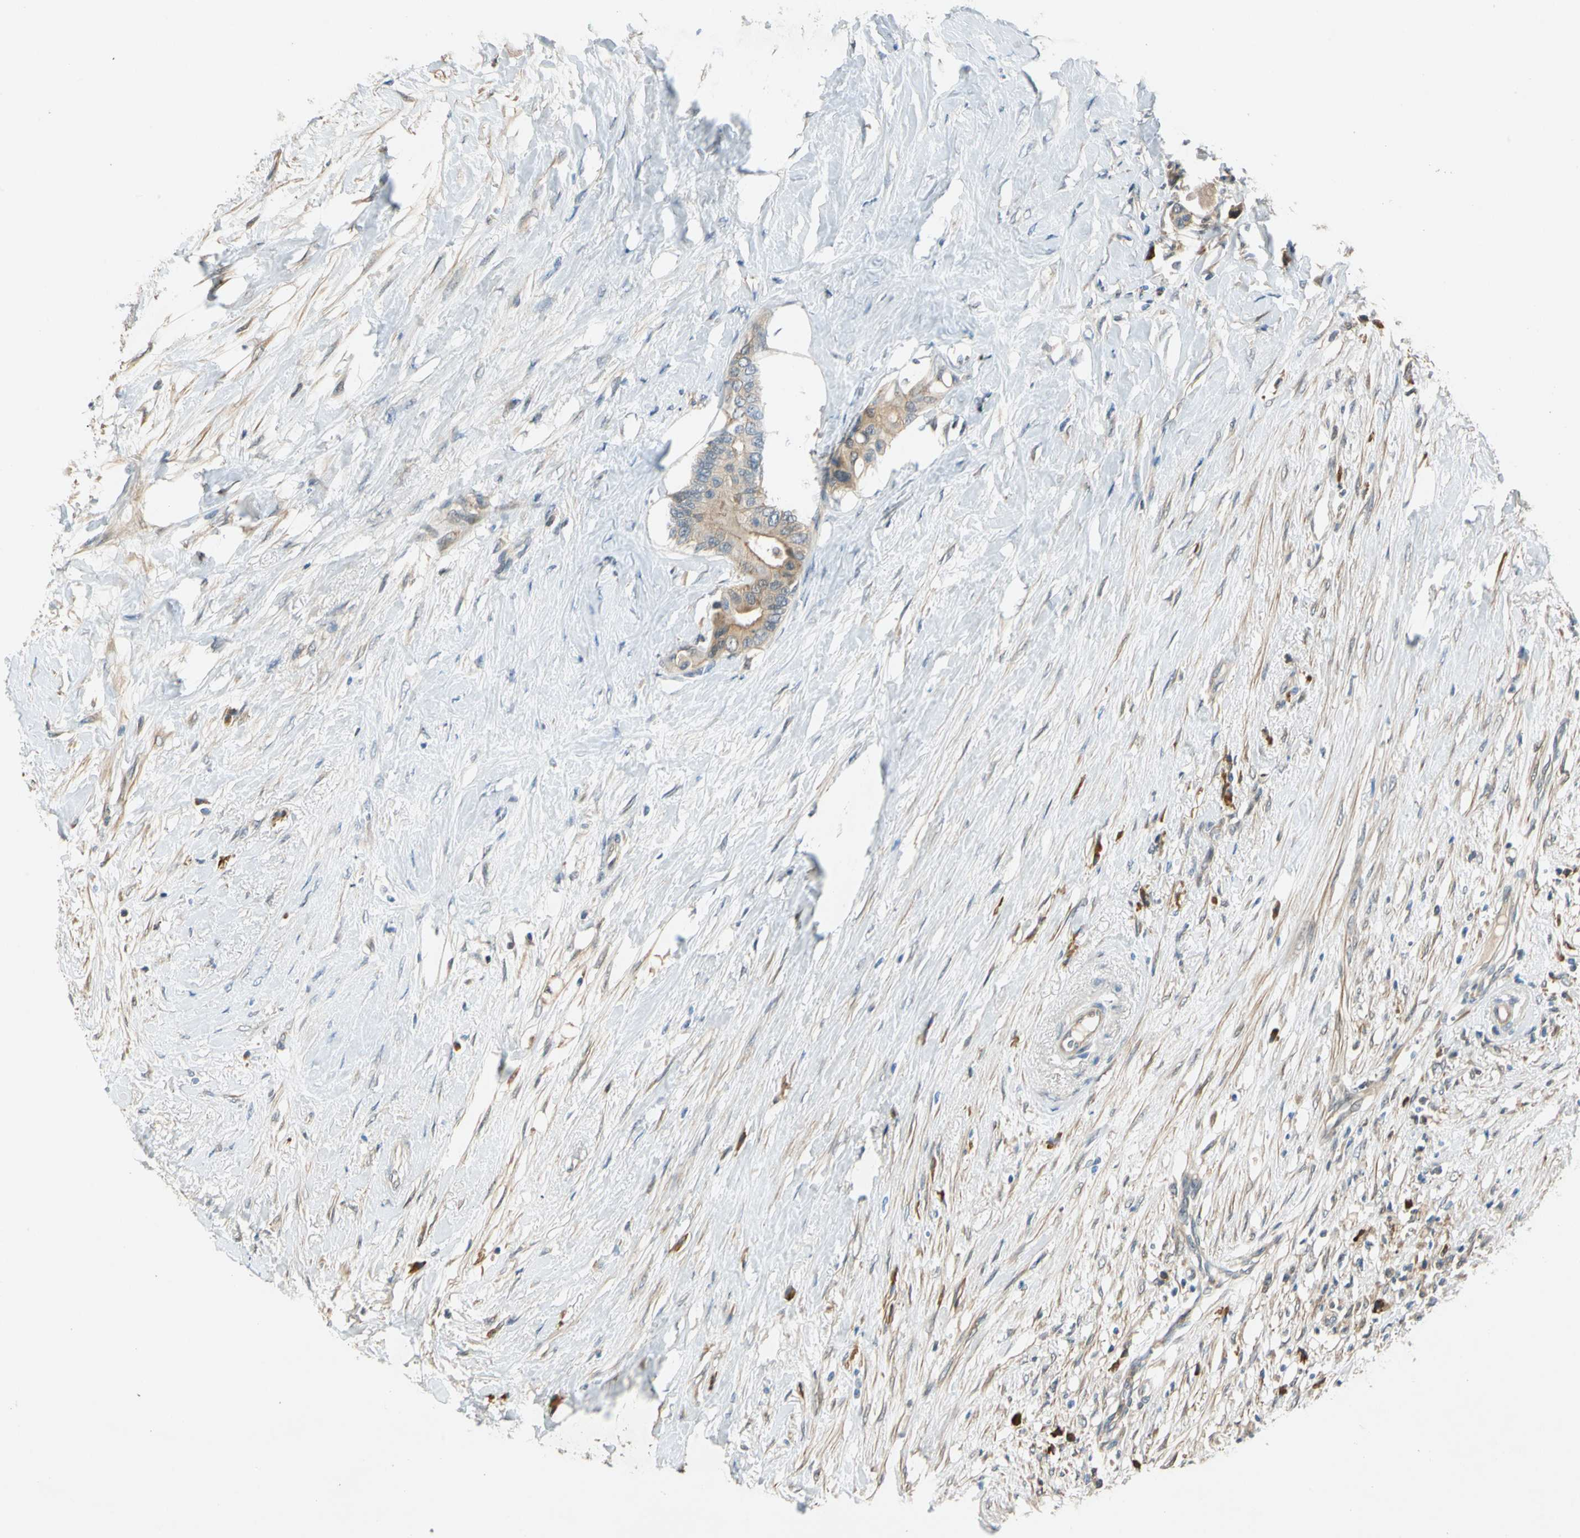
{"staining": {"intensity": "moderate", "quantity": ">75%", "location": "cytoplasmic/membranous"}, "tissue": "colorectal cancer", "cell_type": "Tumor cells", "image_type": "cancer", "snomed": [{"axis": "morphology", "description": "Normal tissue, NOS"}, {"axis": "morphology", "description": "Adenocarcinoma, NOS"}, {"axis": "topography", "description": "Colon"}], "caption": "An immunohistochemistry (IHC) photomicrograph of tumor tissue is shown. Protein staining in brown shows moderate cytoplasmic/membranous positivity in colorectal adenocarcinoma within tumor cells.", "gene": "WIPI1", "patient": {"sex": "male", "age": 82}}